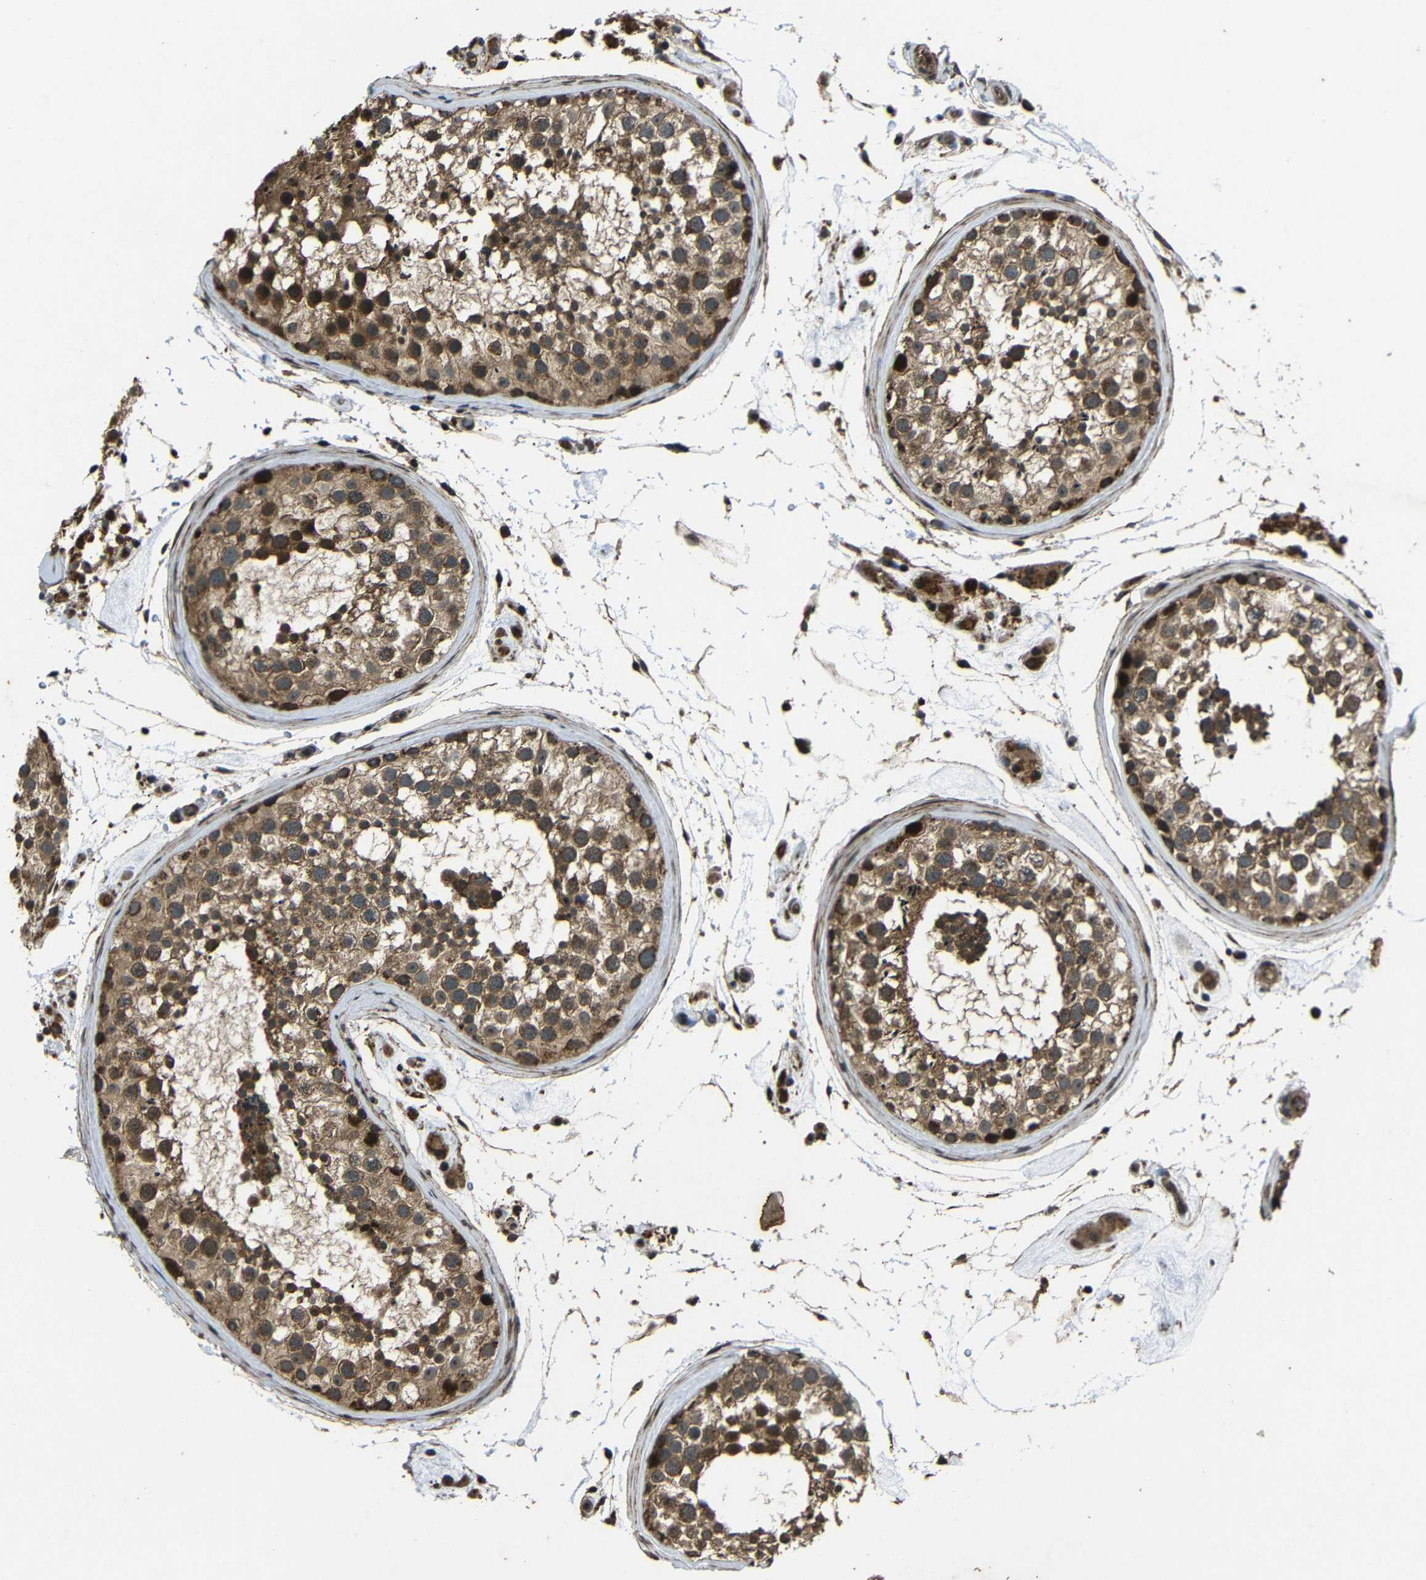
{"staining": {"intensity": "strong", "quantity": ">75%", "location": "cytoplasmic/membranous"}, "tissue": "testis", "cell_type": "Cells in seminiferous ducts", "image_type": "normal", "snomed": [{"axis": "morphology", "description": "Normal tissue, NOS"}, {"axis": "topography", "description": "Testis"}], "caption": "Cells in seminiferous ducts show high levels of strong cytoplasmic/membranous expression in approximately >75% of cells in benign testis. The protein is shown in brown color, while the nuclei are stained blue.", "gene": "PLK2", "patient": {"sex": "male", "age": 46}}